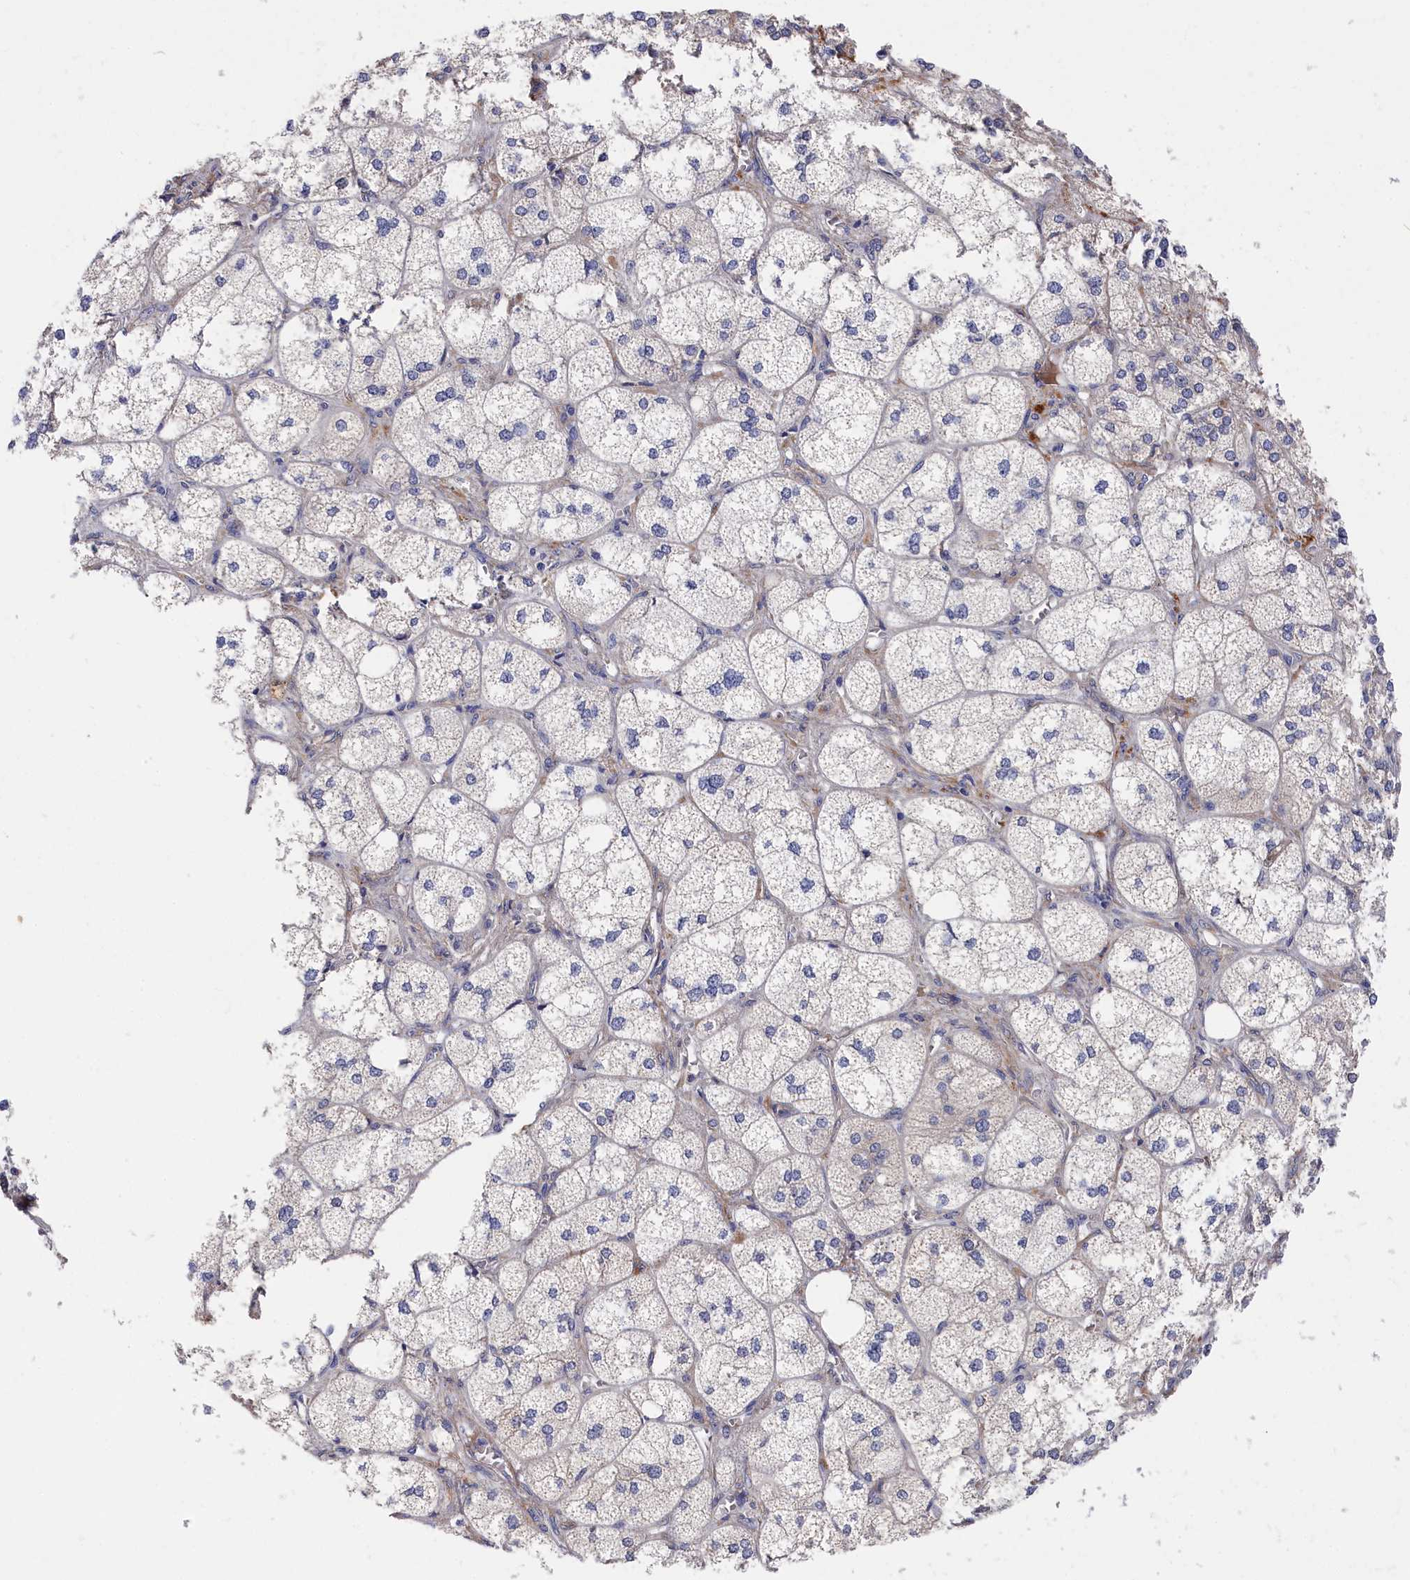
{"staining": {"intensity": "weak", "quantity": "<25%", "location": "cytoplasmic/membranous"}, "tissue": "adrenal gland", "cell_type": "Glandular cells", "image_type": "normal", "snomed": [{"axis": "morphology", "description": "Normal tissue, NOS"}, {"axis": "topography", "description": "Adrenal gland"}], "caption": "Immunohistochemical staining of unremarkable human adrenal gland demonstrates no significant expression in glandular cells. (Immunohistochemistry (ihc), brightfield microscopy, high magnification).", "gene": "CYB5D2", "patient": {"sex": "female", "age": 61}}